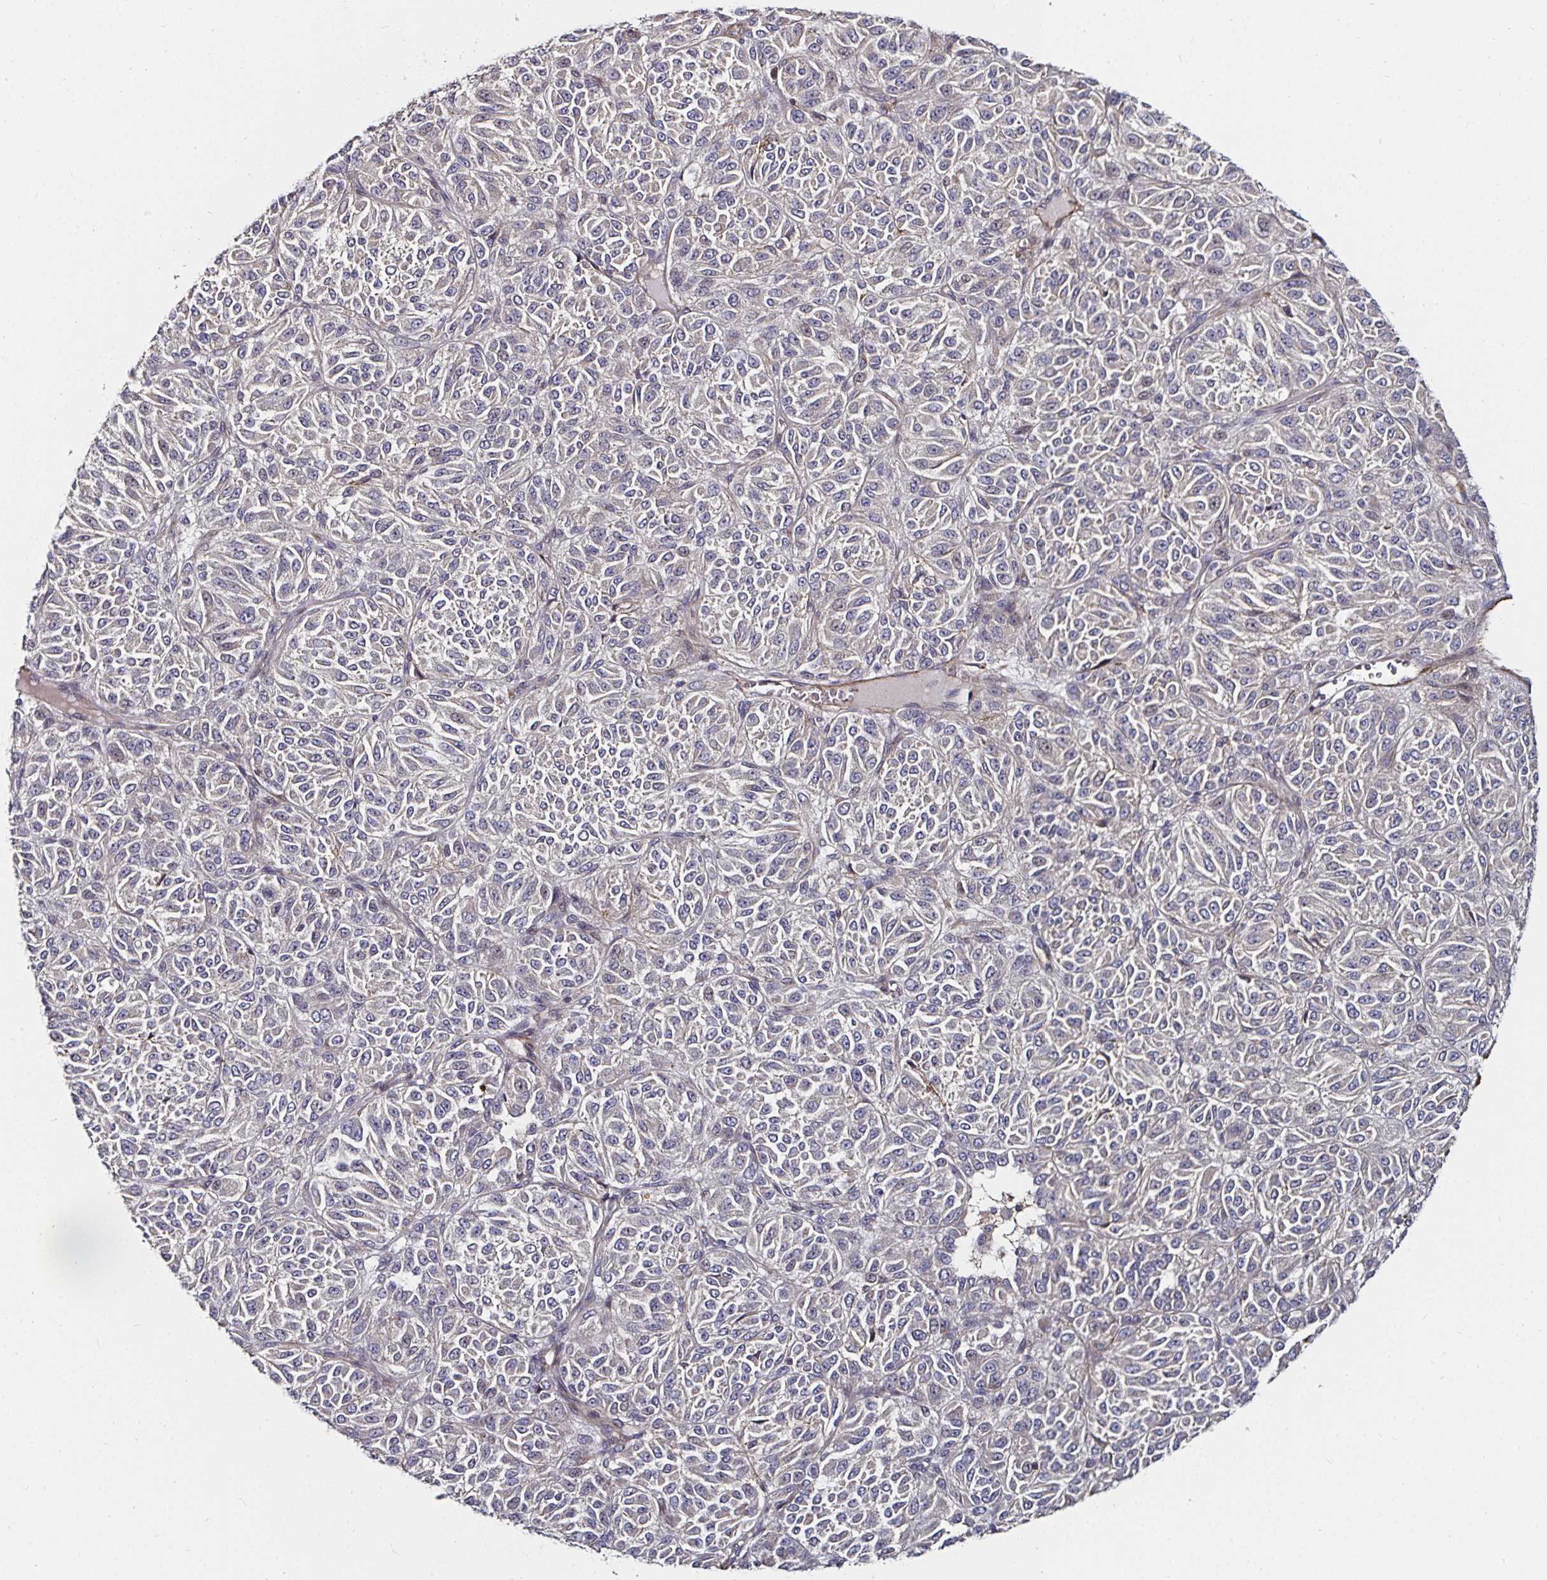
{"staining": {"intensity": "negative", "quantity": "none", "location": "none"}, "tissue": "melanoma", "cell_type": "Tumor cells", "image_type": "cancer", "snomed": [{"axis": "morphology", "description": "Malignant melanoma, Metastatic site"}, {"axis": "topography", "description": "Brain"}], "caption": "Micrograph shows no protein expression in tumor cells of melanoma tissue.", "gene": "GJA4", "patient": {"sex": "female", "age": 56}}